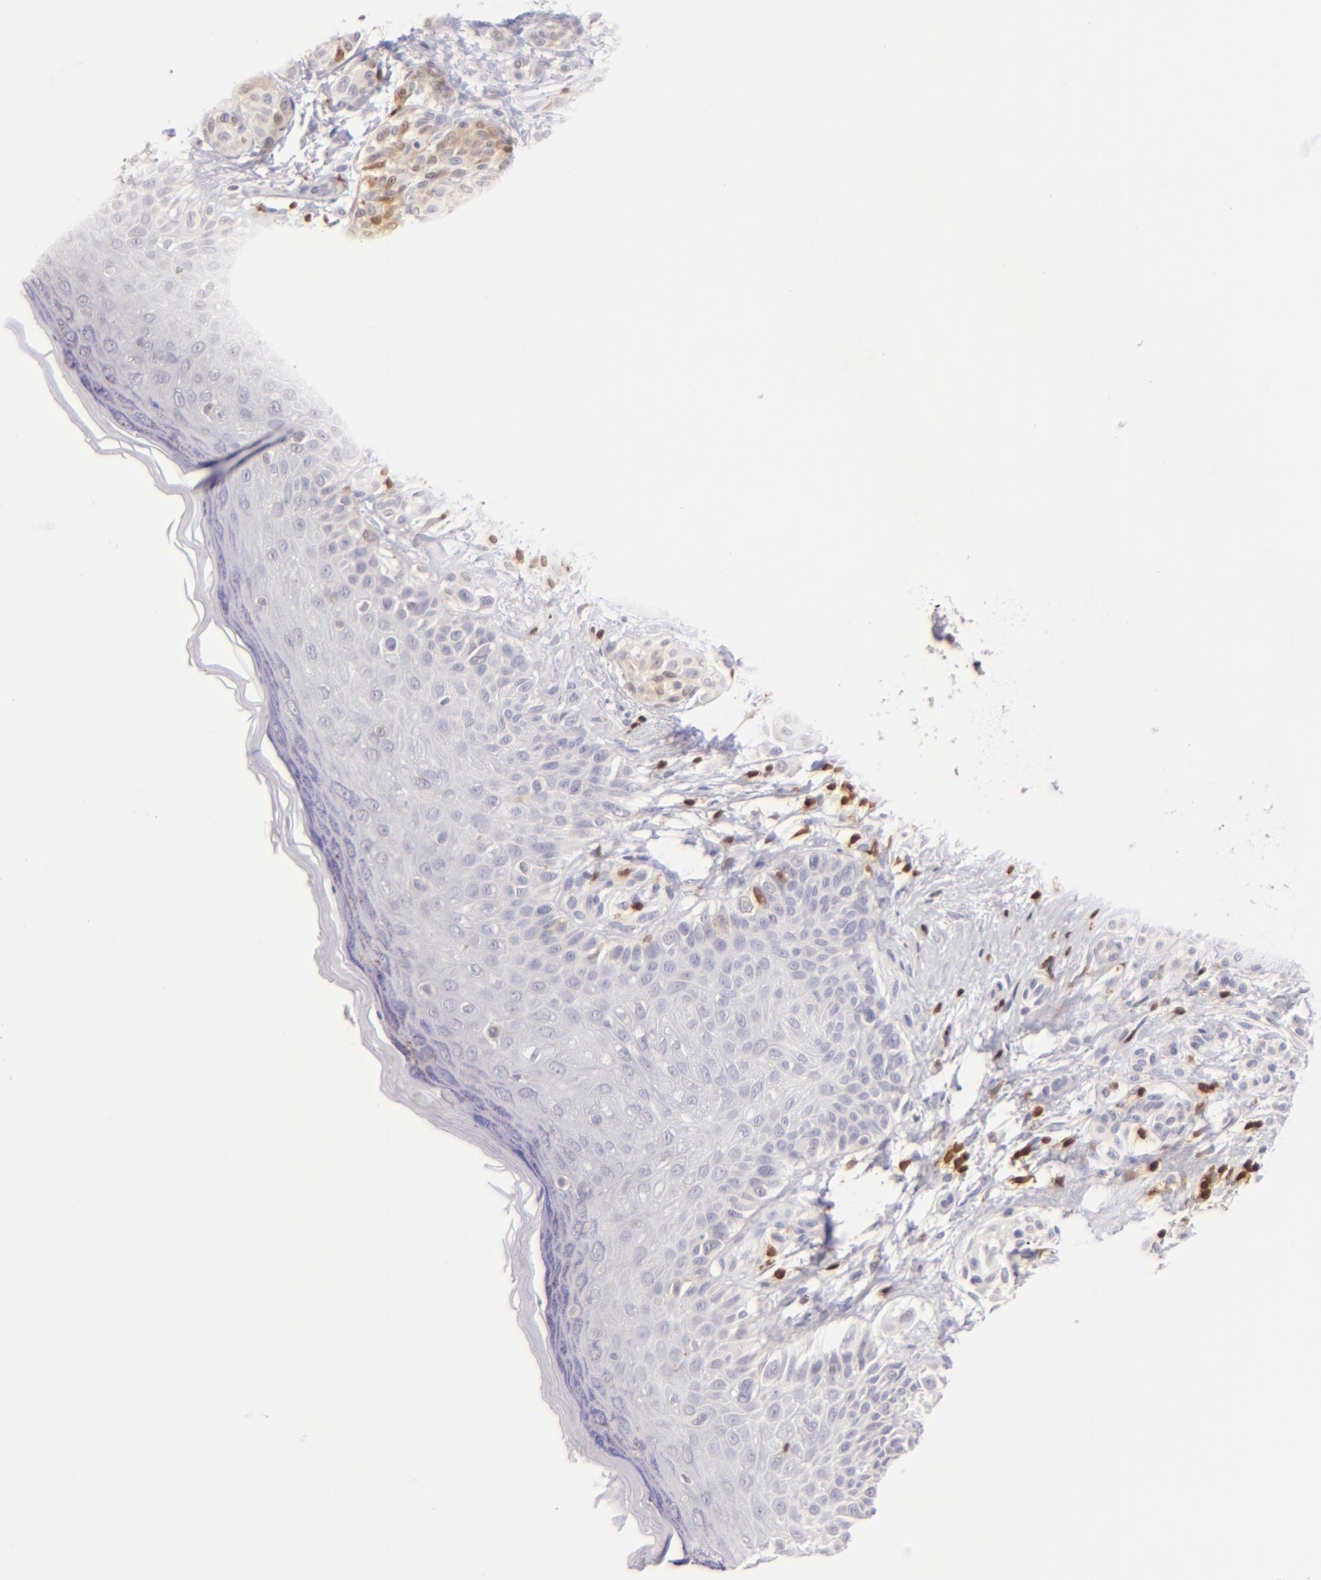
{"staining": {"intensity": "weak", "quantity": "<25%", "location": "cytoplasmic/membranous"}, "tissue": "melanoma", "cell_type": "Tumor cells", "image_type": "cancer", "snomed": [{"axis": "morphology", "description": "Malignant melanoma, NOS"}, {"axis": "topography", "description": "Skin"}], "caption": "Immunohistochemistry (IHC) micrograph of human melanoma stained for a protein (brown), which exhibits no positivity in tumor cells.", "gene": "ZAP70", "patient": {"sex": "male", "age": 57}}